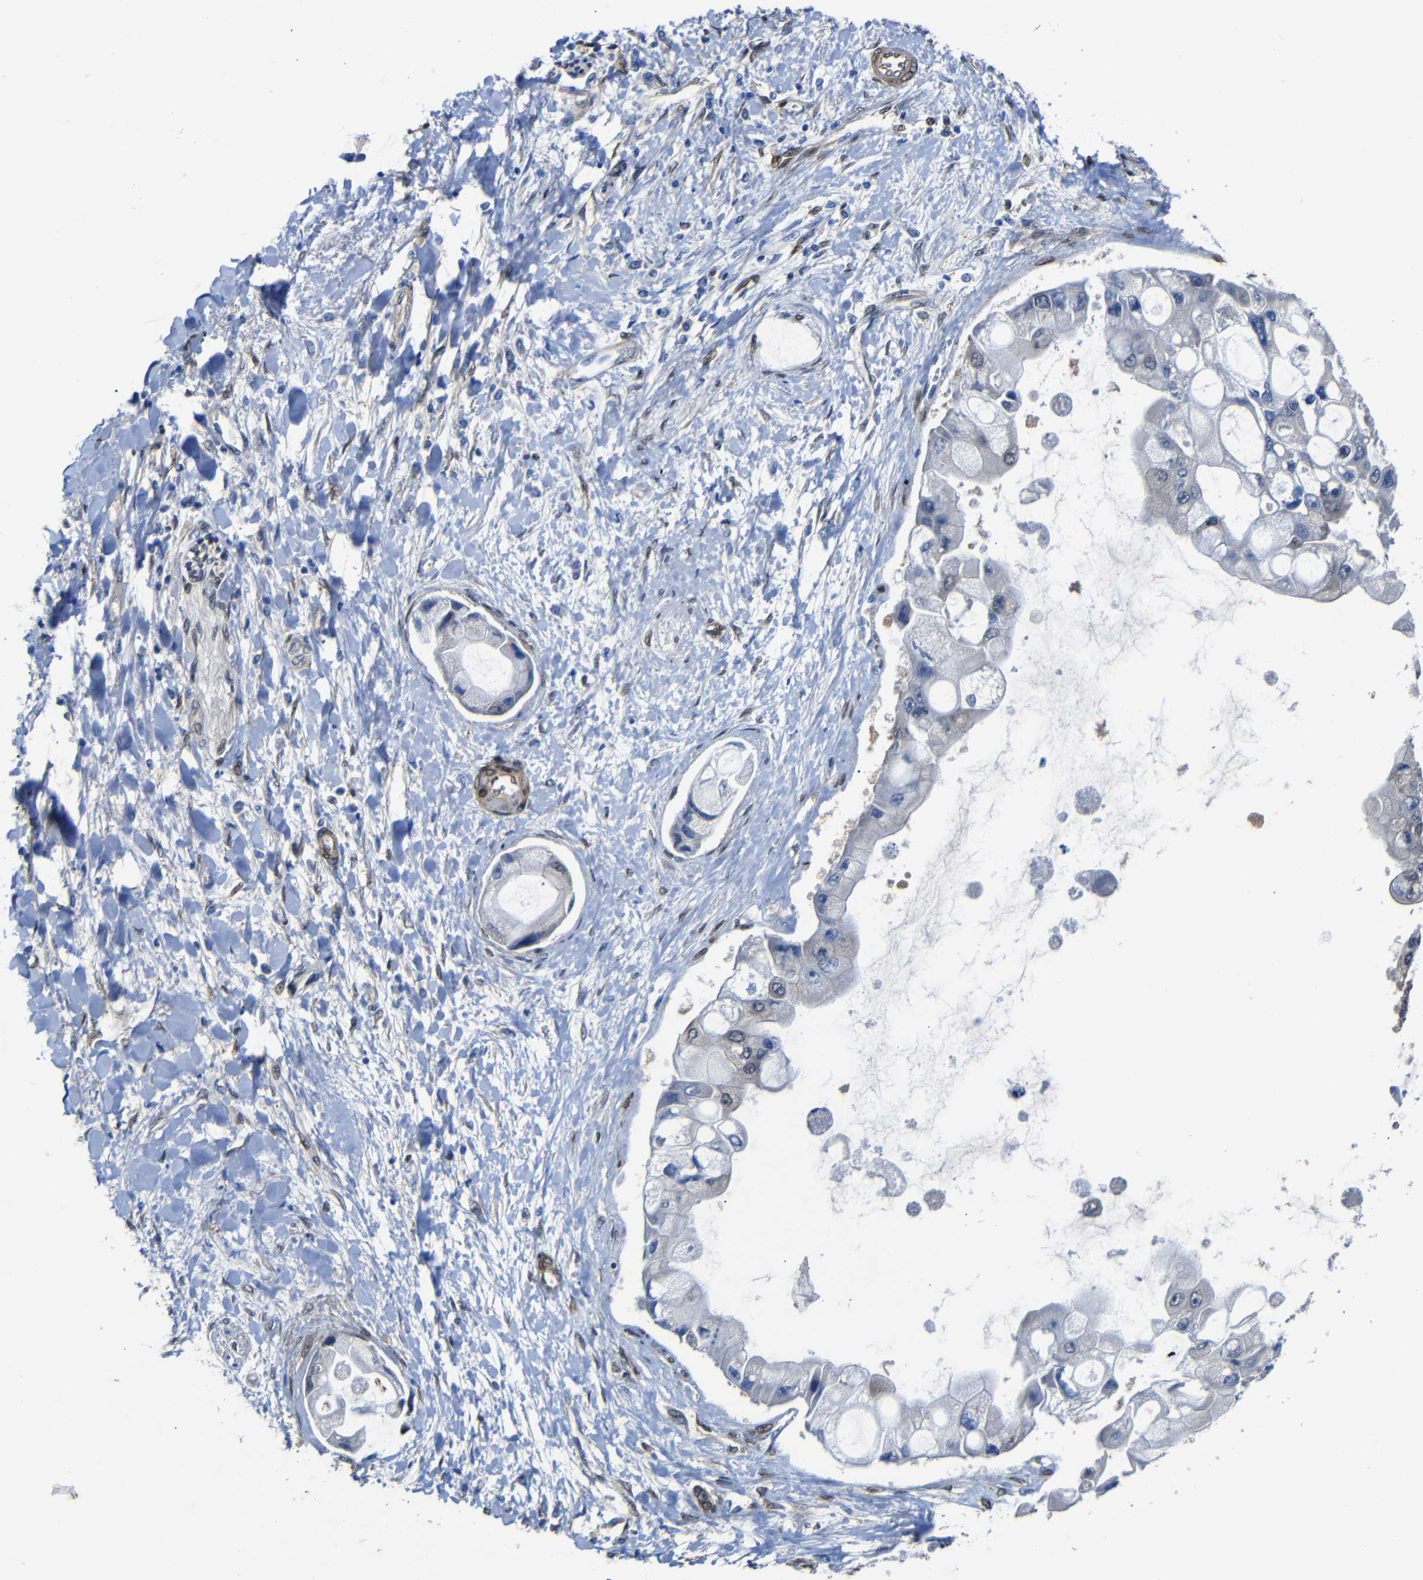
{"staining": {"intensity": "negative", "quantity": "none", "location": "none"}, "tissue": "liver cancer", "cell_type": "Tumor cells", "image_type": "cancer", "snomed": [{"axis": "morphology", "description": "Cholangiocarcinoma"}, {"axis": "topography", "description": "Liver"}], "caption": "Cholangiocarcinoma (liver) was stained to show a protein in brown. There is no significant positivity in tumor cells.", "gene": "YAP1", "patient": {"sex": "male", "age": 50}}